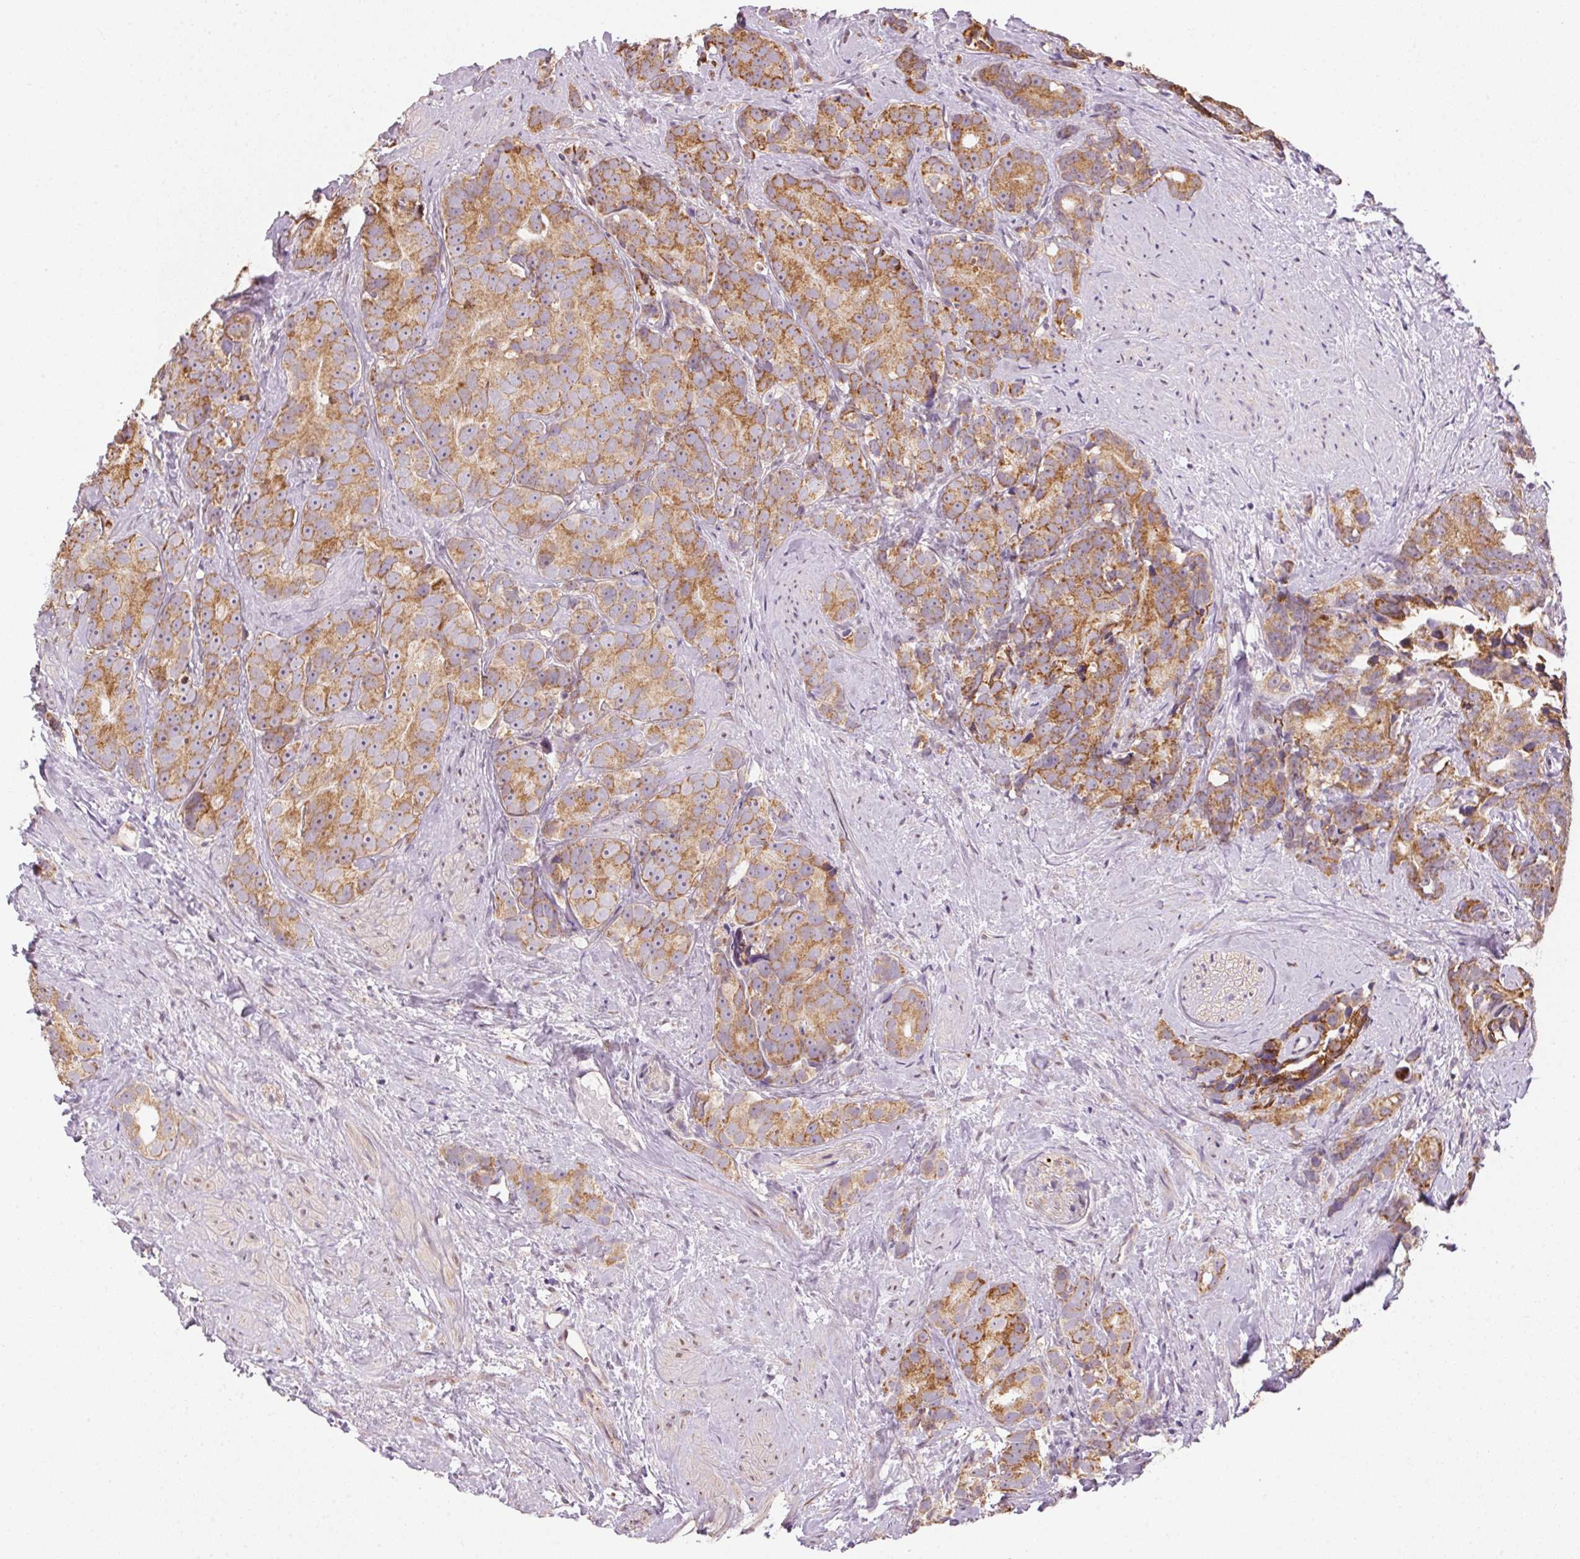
{"staining": {"intensity": "moderate", "quantity": ">75%", "location": "cytoplasmic/membranous"}, "tissue": "prostate cancer", "cell_type": "Tumor cells", "image_type": "cancer", "snomed": [{"axis": "morphology", "description": "Adenocarcinoma, High grade"}, {"axis": "topography", "description": "Prostate"}], "caption": "IHC staining of prostate cancer, which displays medium levels of moderate cytoplasmic/membranous positivity in approximately >75% of tumor cells indicating moderate cytoplasmic/membranous protein expression. The staining was performed using DAB (3,3'-diaminobenzidine) (brown) for protein detection and nuclei were counterstained in hematoxylin (blue).", "gene": "SC5D", "patient": {"sex": "male", "age": 90}}